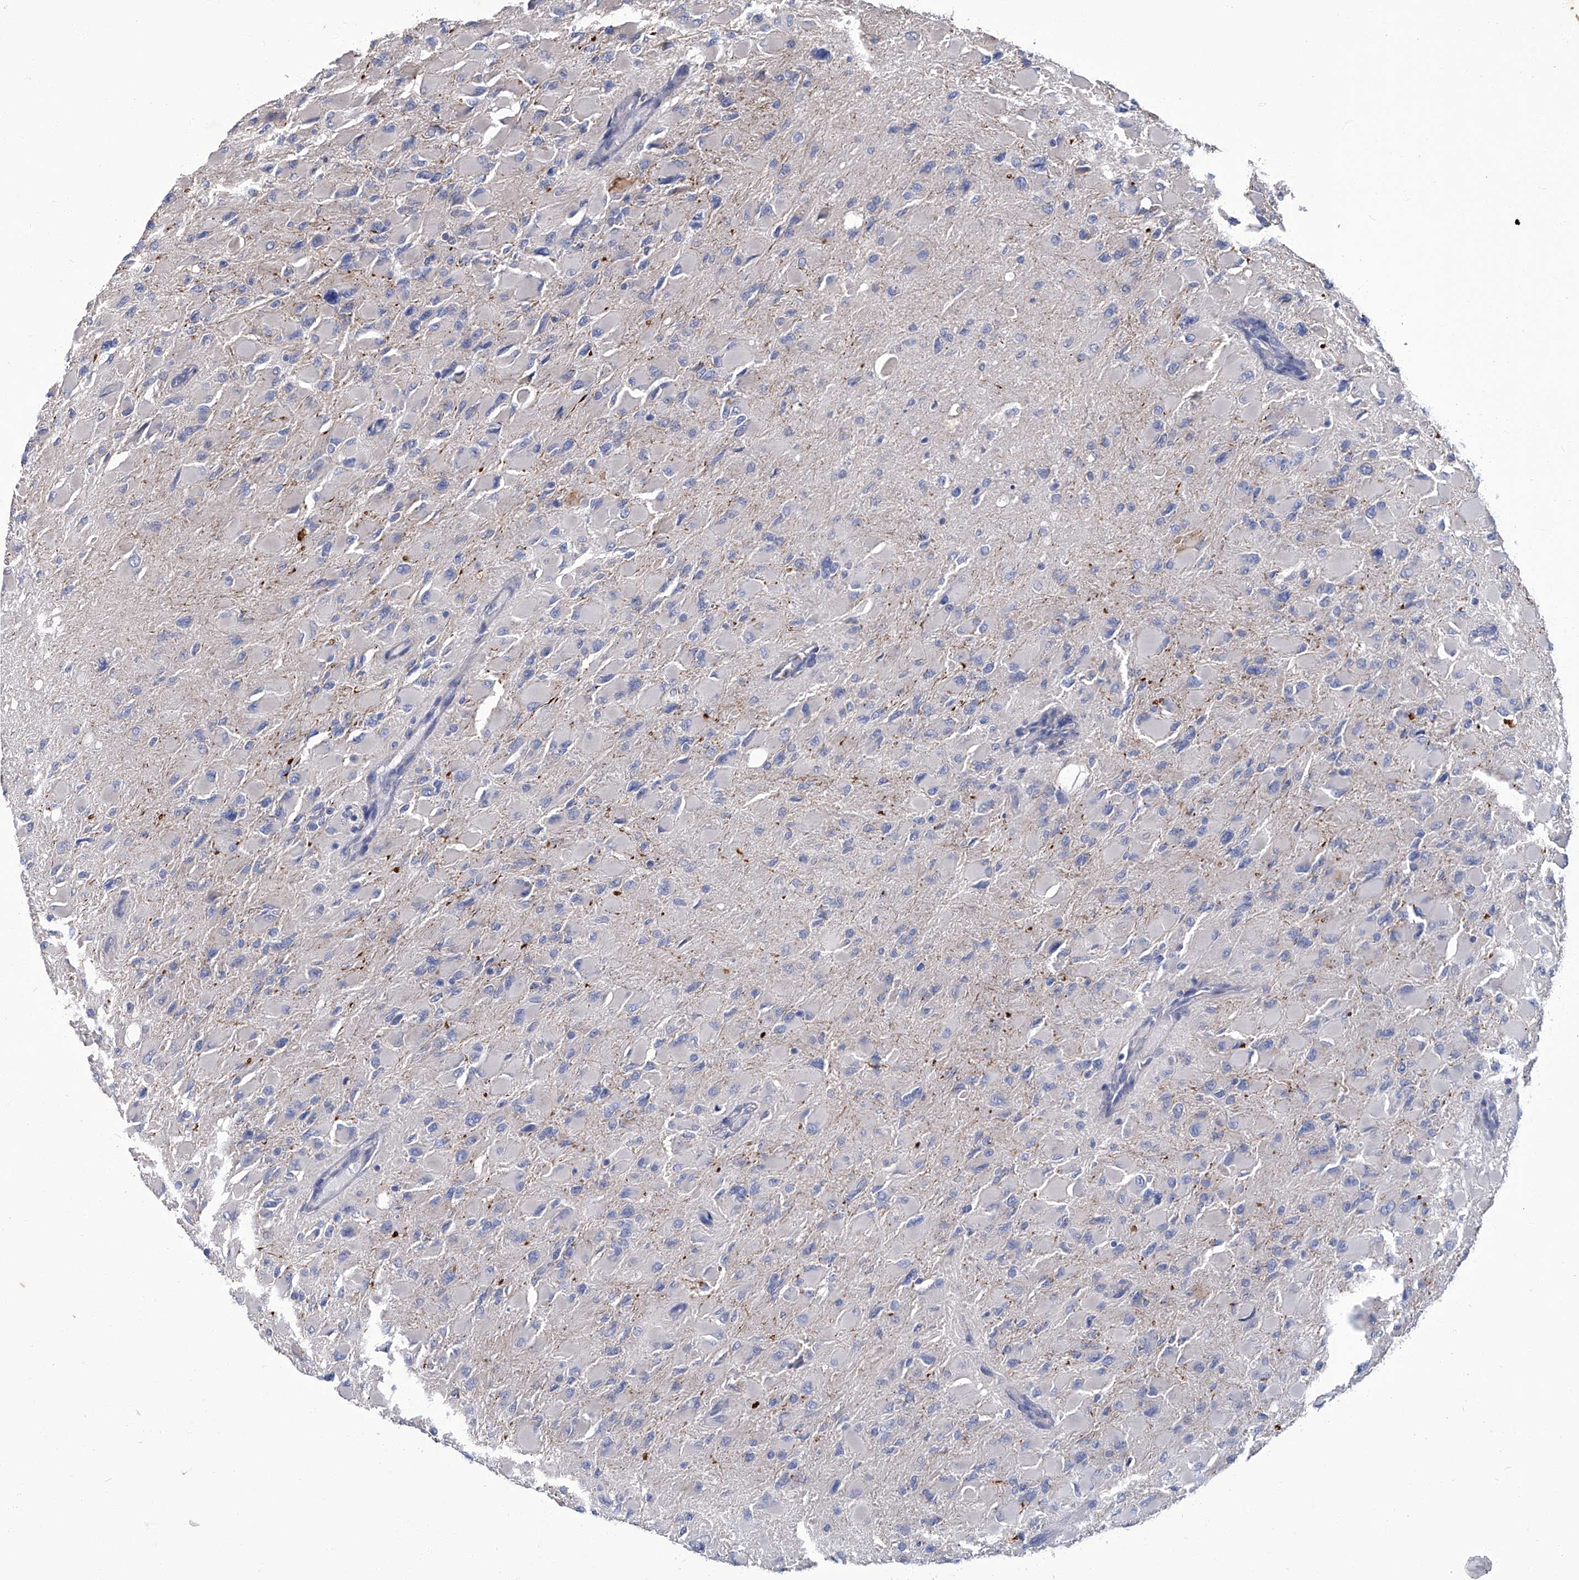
{"staining": {"intensity": "negative", "quantity": "none", "location": "none"}, "tissue": "glioma", "cell_type": "Tumor cells", "image_type": "cancer", "snomed": [{"axis": "morphology", "description": "Glioma, malignant, High grade"}, {"axis": "topography", "description": "Cerebral cortex"}], "caption": "DAB immunohistochemical staining of high-grade glioma (malignant) shows no significant expression in tumor cells. (Brightfield microscopy of DAB immunohistochemistry at high magnification).", "gene": "TGFBR1", "patient": {"sex": "female", "age": 36}}